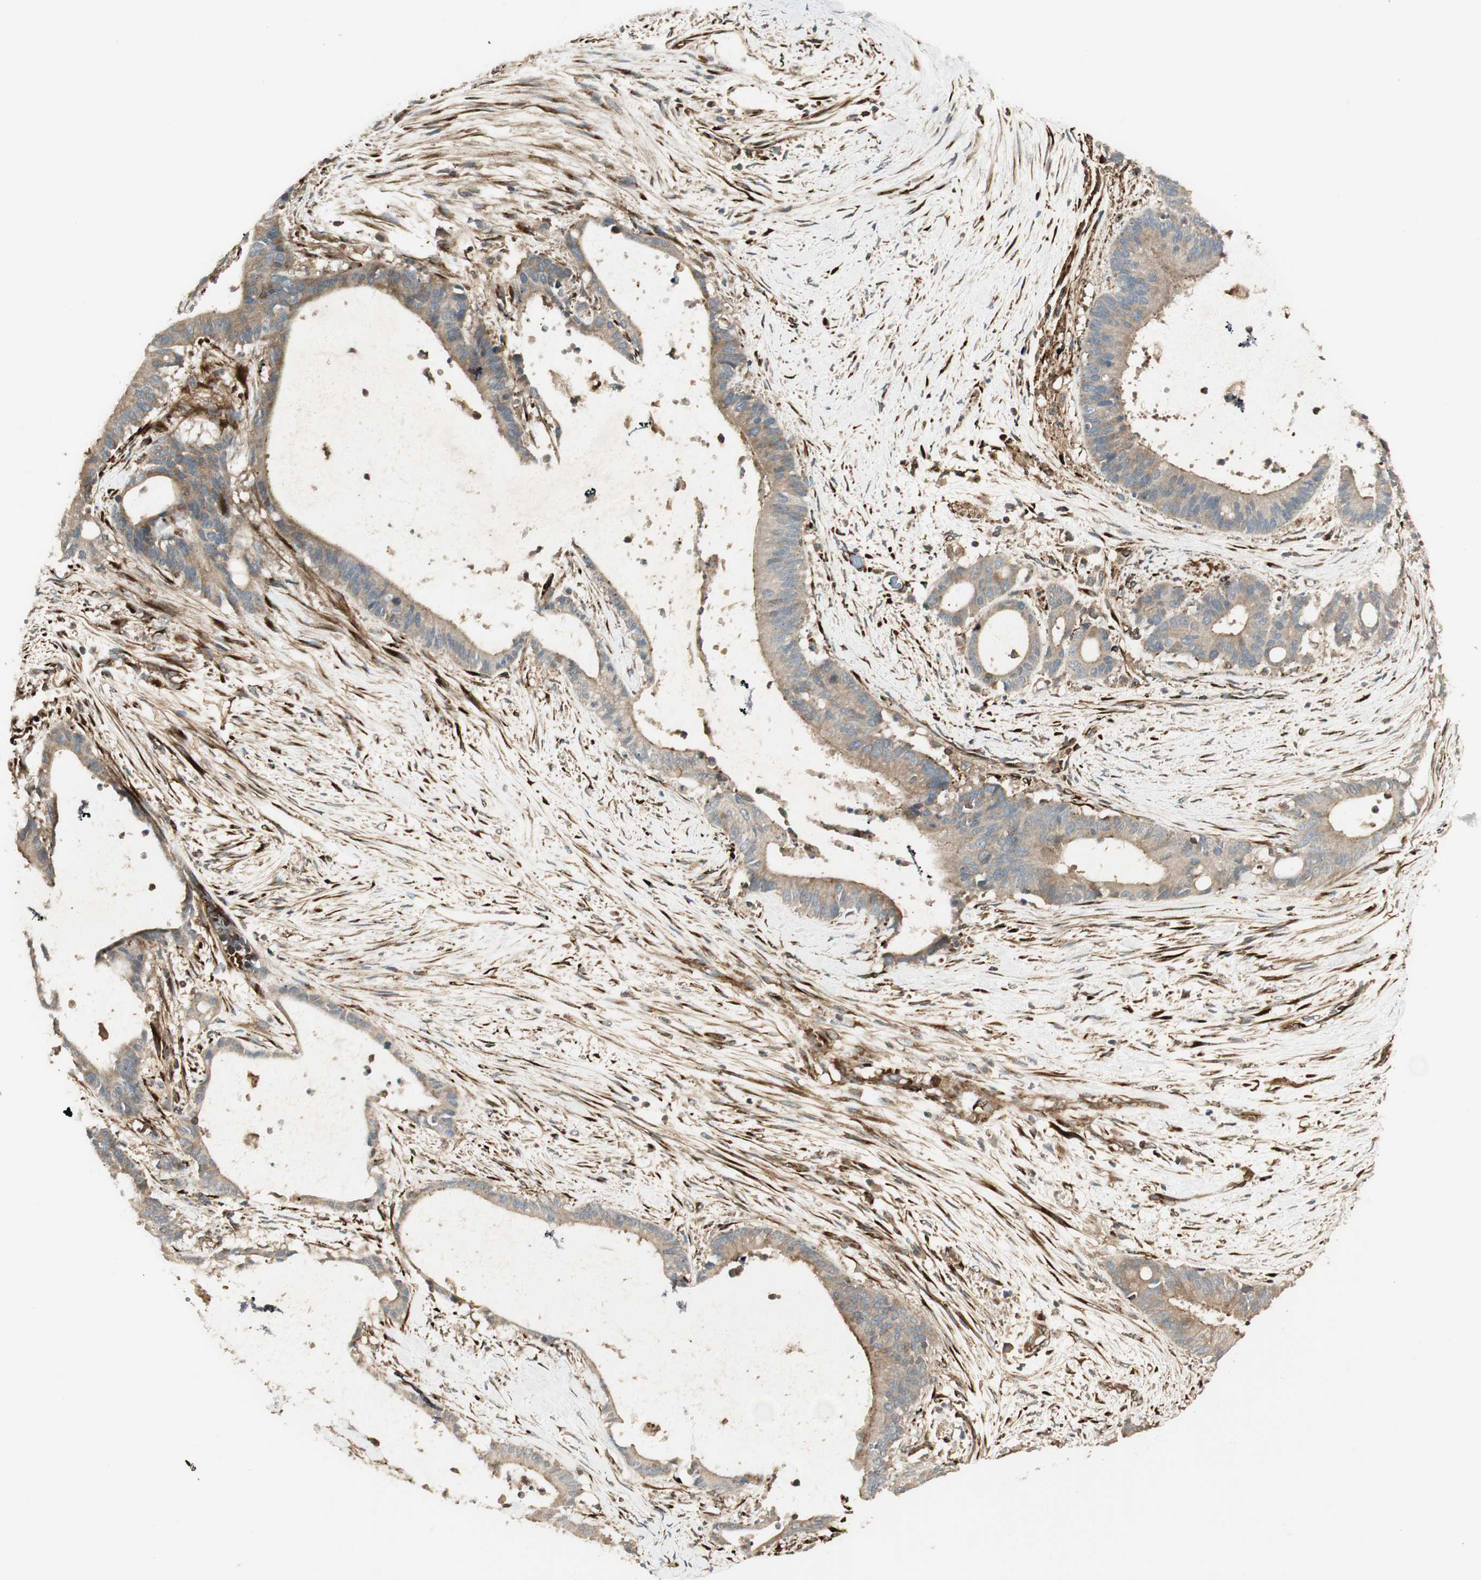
{"staining": {"intensity": "weak", "quantity": ">75%", "location": "cytoplasmic/membranous"}, "tissue": "liver cancer", "cell_type": "Tumor cells", "image_type": "cancer", "snomed": [{"axis": "morphology", "description": "Cholangiocarcinoma"}, {"axis": "topography", "description": "Liver"}], "caption": "Brown immunohistochemical staining in human liver cholangiocarcinoma demonstrates weak cytoplasmic/membranous positivity in approximately >75% of tumor cells.", "gene": "PRKG1", "patient": {"sex": "female", "age": 73}}